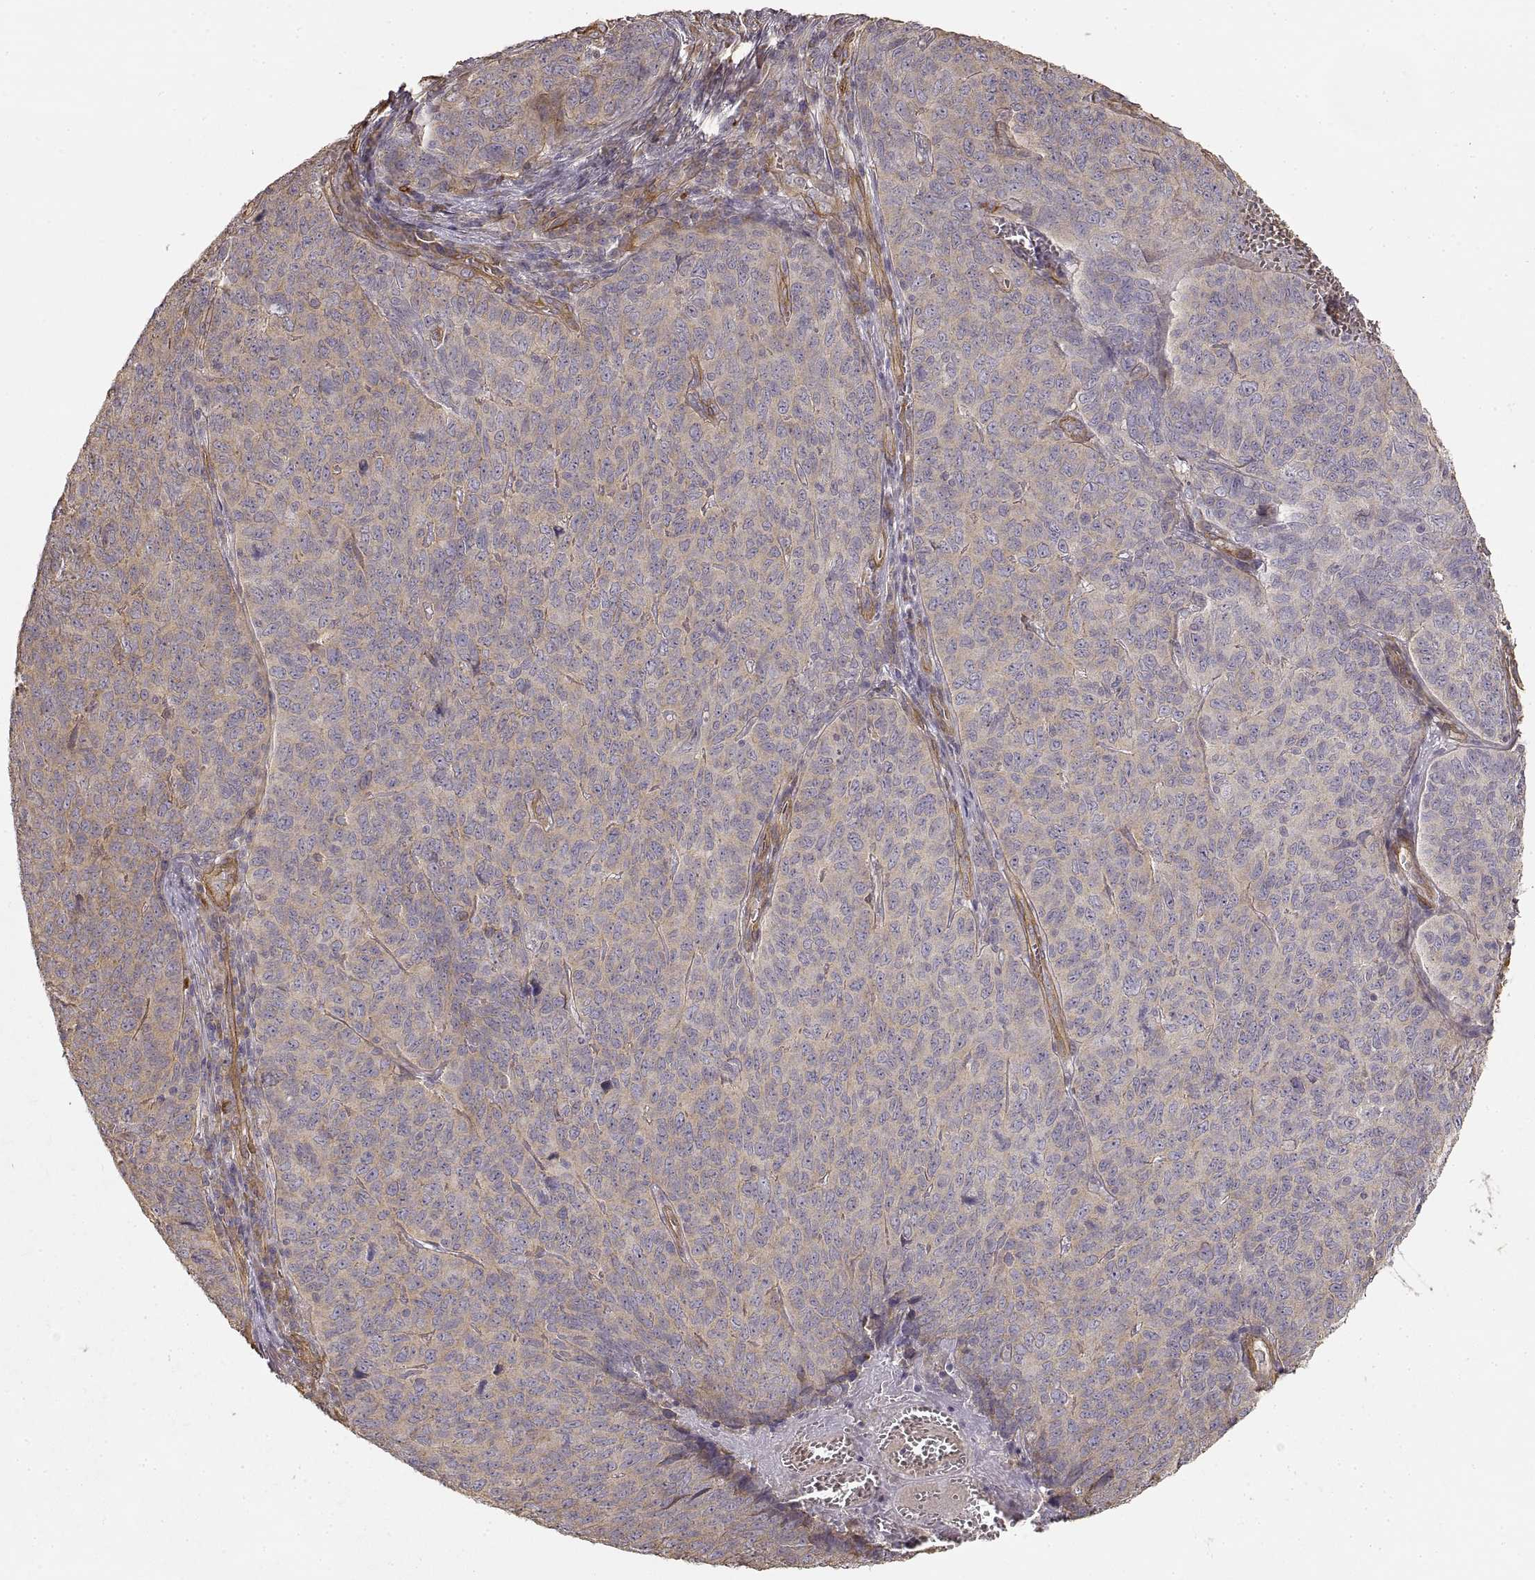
{"staining": {"intensity": "weak", "quantity": ">75%", "location": "cytoplasmic/membranous"}, "tissue": "skin cancer", "cell_type": "Tumor cells", "image_type": "cancer", "snomed": [{"axis": "morphology", "description": "Squamous cell carcinoma, NOS"}, {"axis": "topography", "description": "Skin"}, {"axis": "topography", "description": "Anal"}], "caption": "About >75% of tumor cells in human squamous cell carcinoma (skin) display weak cytoplasmic/membranous protein expression as visualized by brown immunohistochemical staining.", "gene": "LAMA4", "patient": {"sex": "female", "age": 51}}